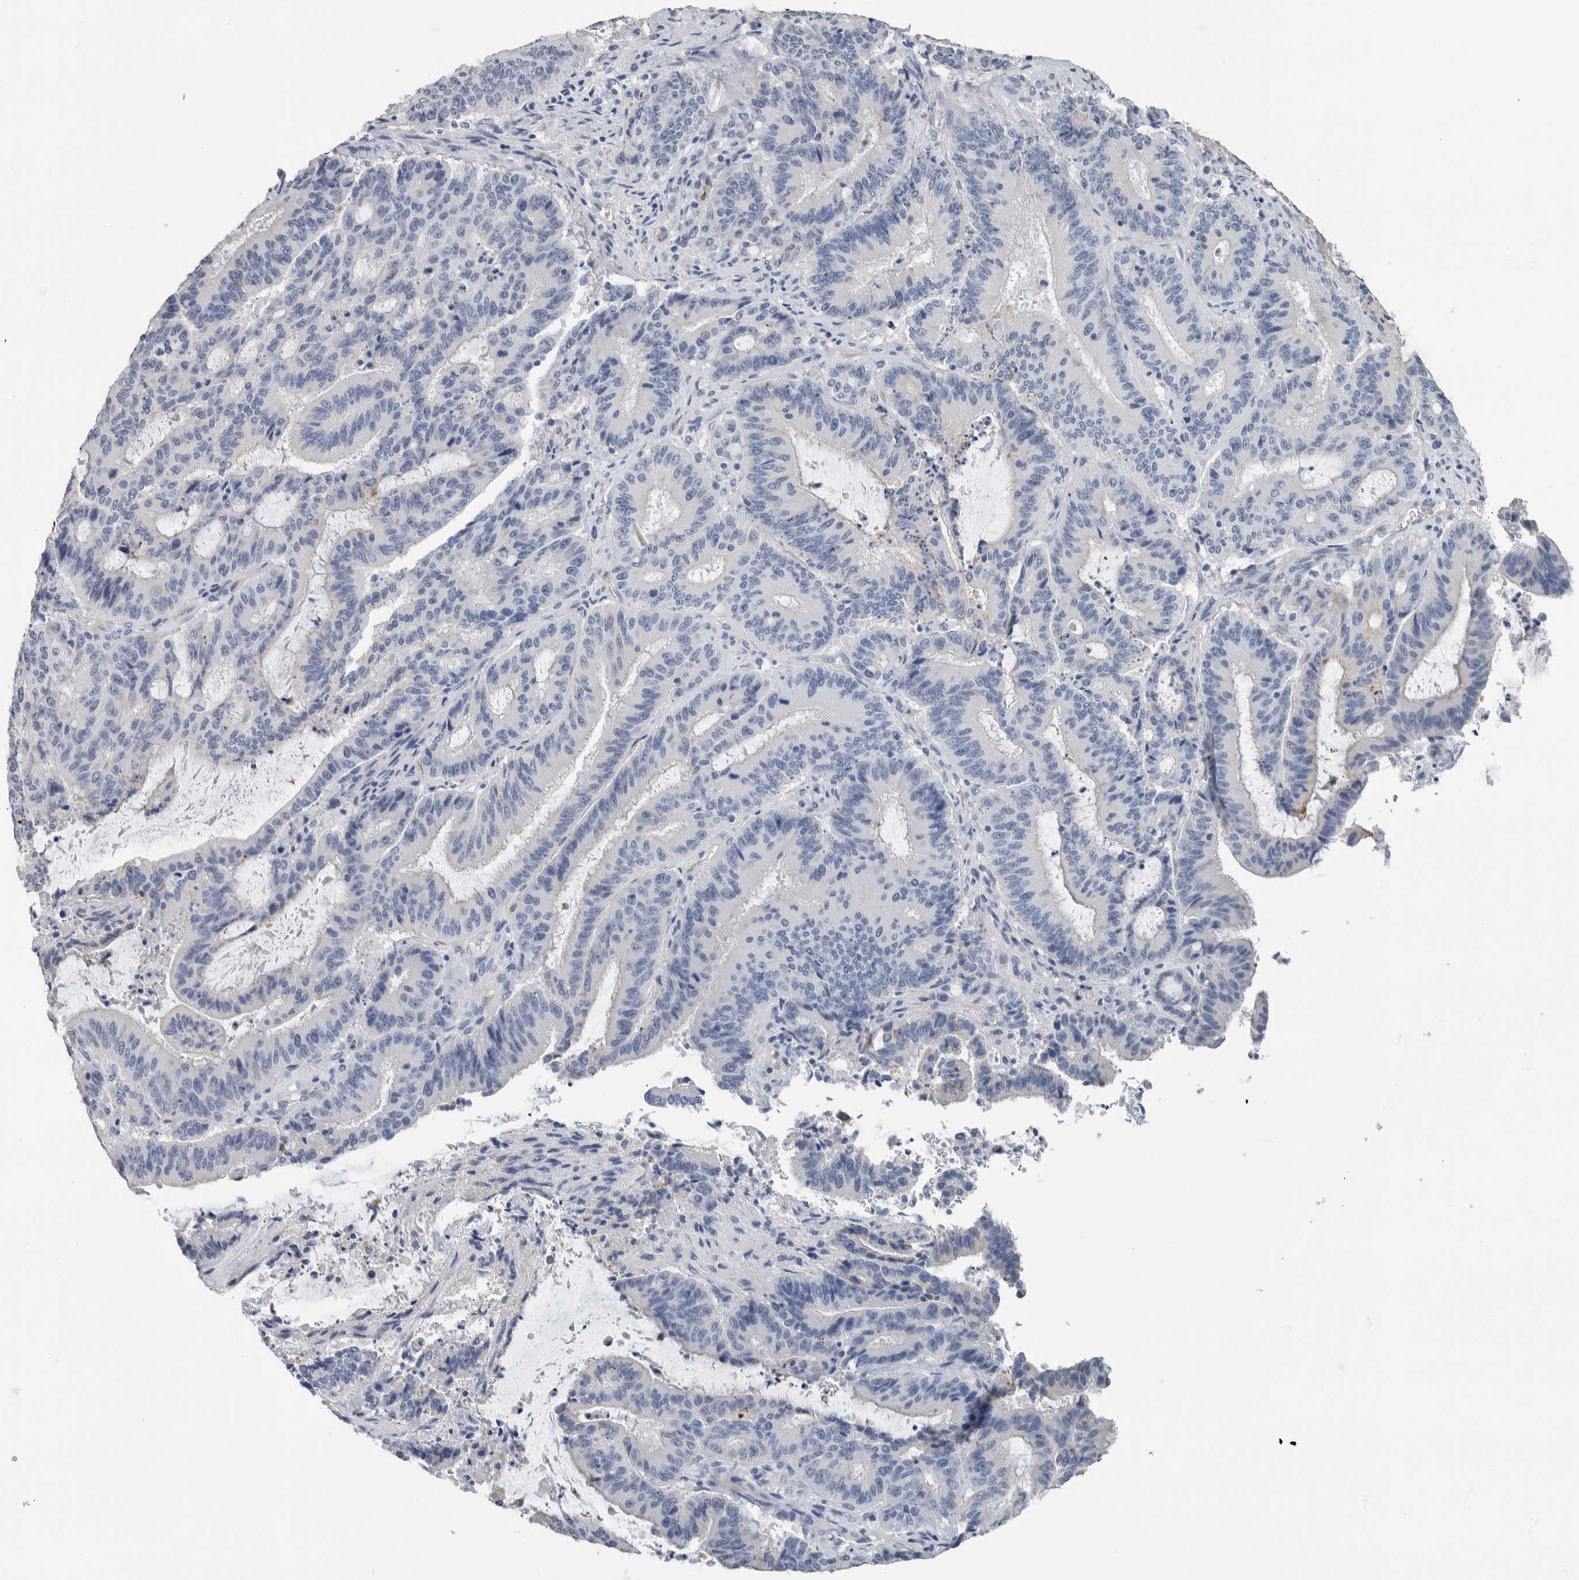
{"staining": {"intensity": "negative", "quantity": "none", "location": "none"}, "tissue": "liver cancer", "cell_type": "Tumor cells", "image_type": "cancer", "snomed": [{"axis": "morphology", "description": "Normal tissue, NOS"}, {"axis": "morphology", "description": "Cholangiocarcinoma"}, {"axis": "topography", "description": "Liver"}, {"axis": "topography", "description": "Peripheral nerve tissue"}], "caption": "A photomicrograph of liver cancer stained for a protein shows no brown staining in tumor cells.", "gene": "NEFM", "patient": {"sex": "female", "age": 73}}